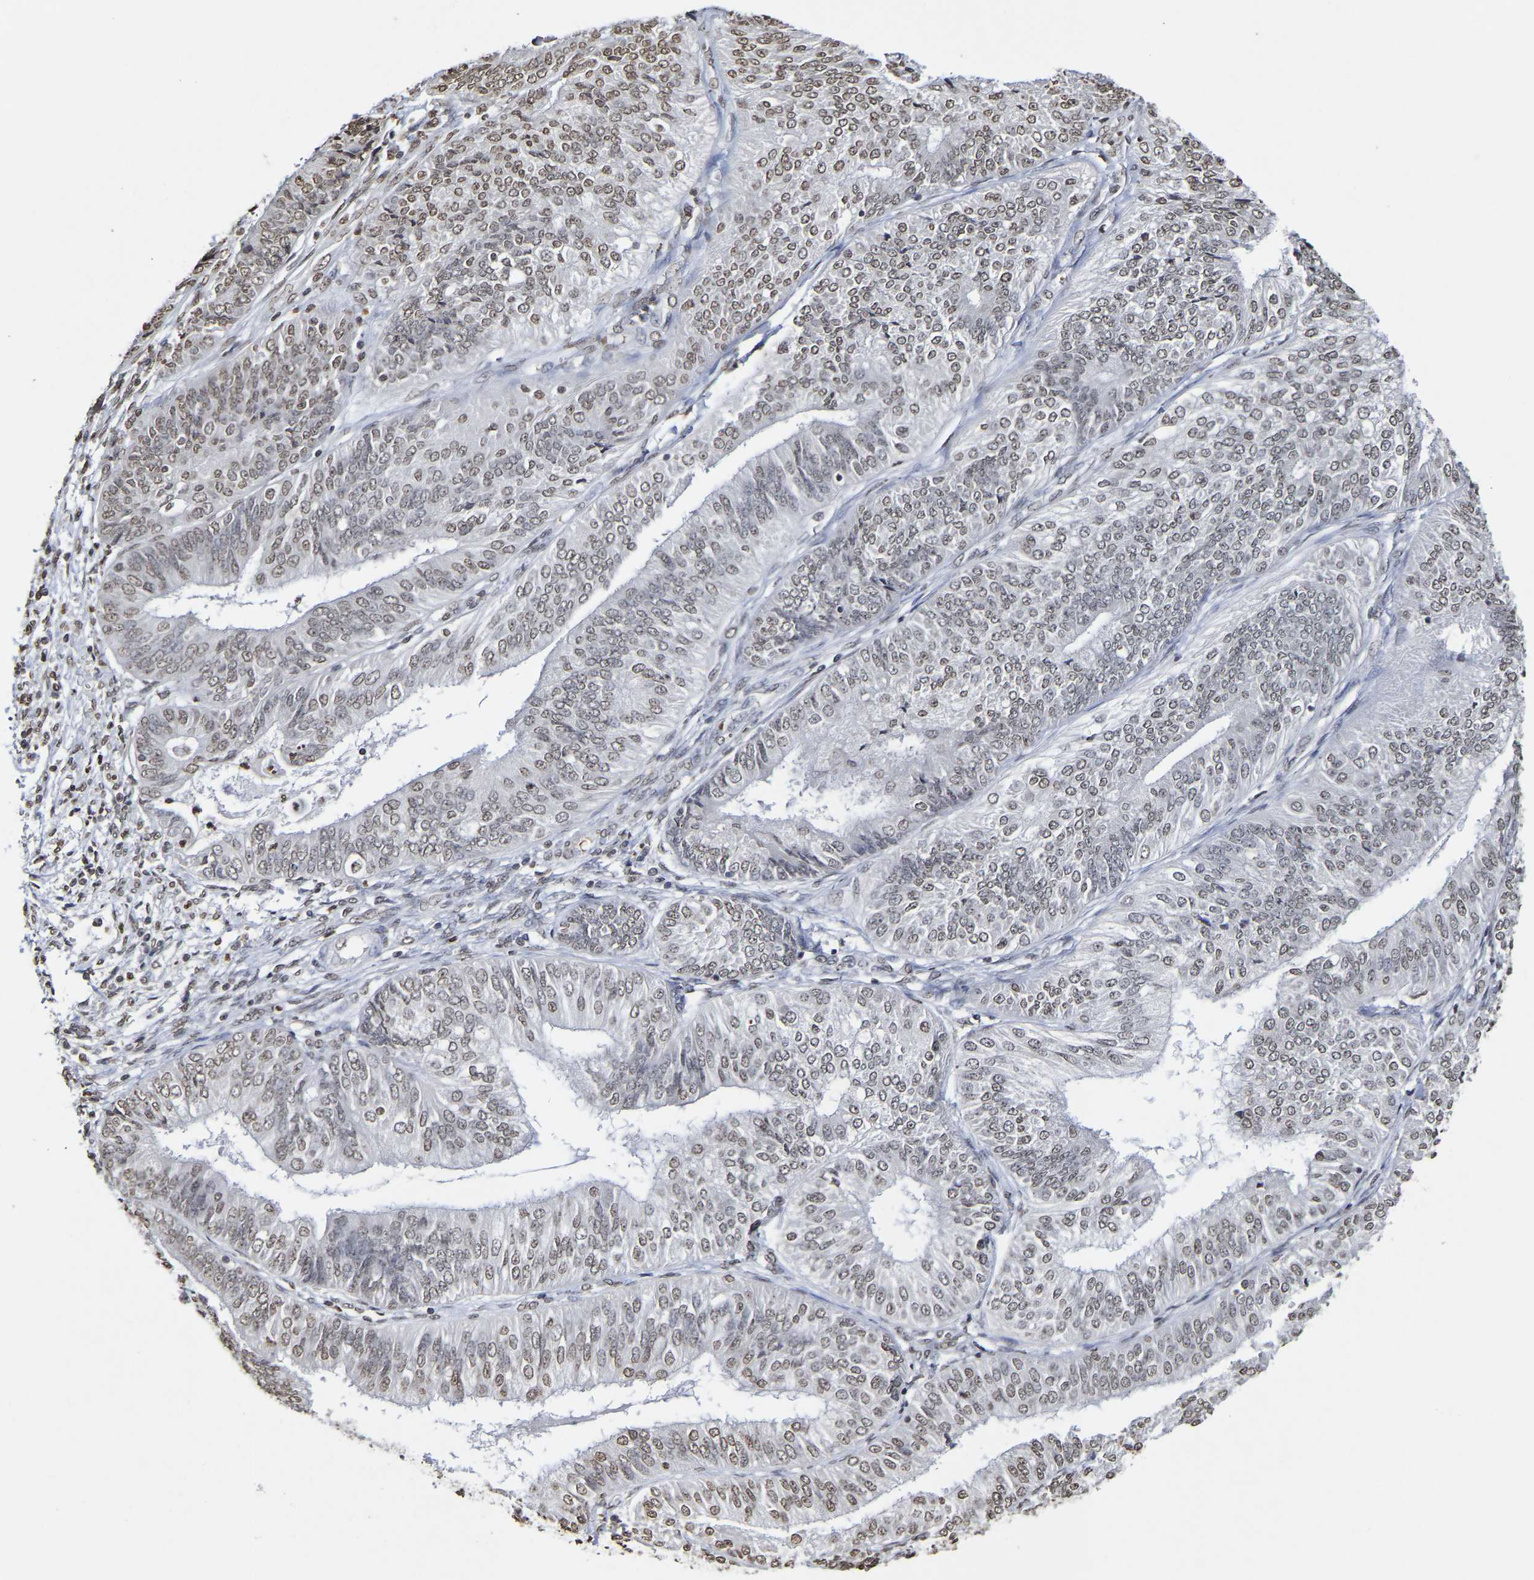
{"staining": {"intensity": "weak", "quantity": ">75%", "location": "nuclear"}, "tissue": "endometrial cancer", "cell_type": "Tumor cells", "image_type": "cancer", "snomed": [{"axis": "morphology", "description": "Adenocarcinoma, NOS"}, {"axis": "topography", "description": "Endometrium"}], "caption": "A brown stain labels weak nuclear expression of a protein in human adenocarcinoma (endometrial) tumor cells.", "gene": "ATF4", "patient": {"sex": "female", "age": 58}}